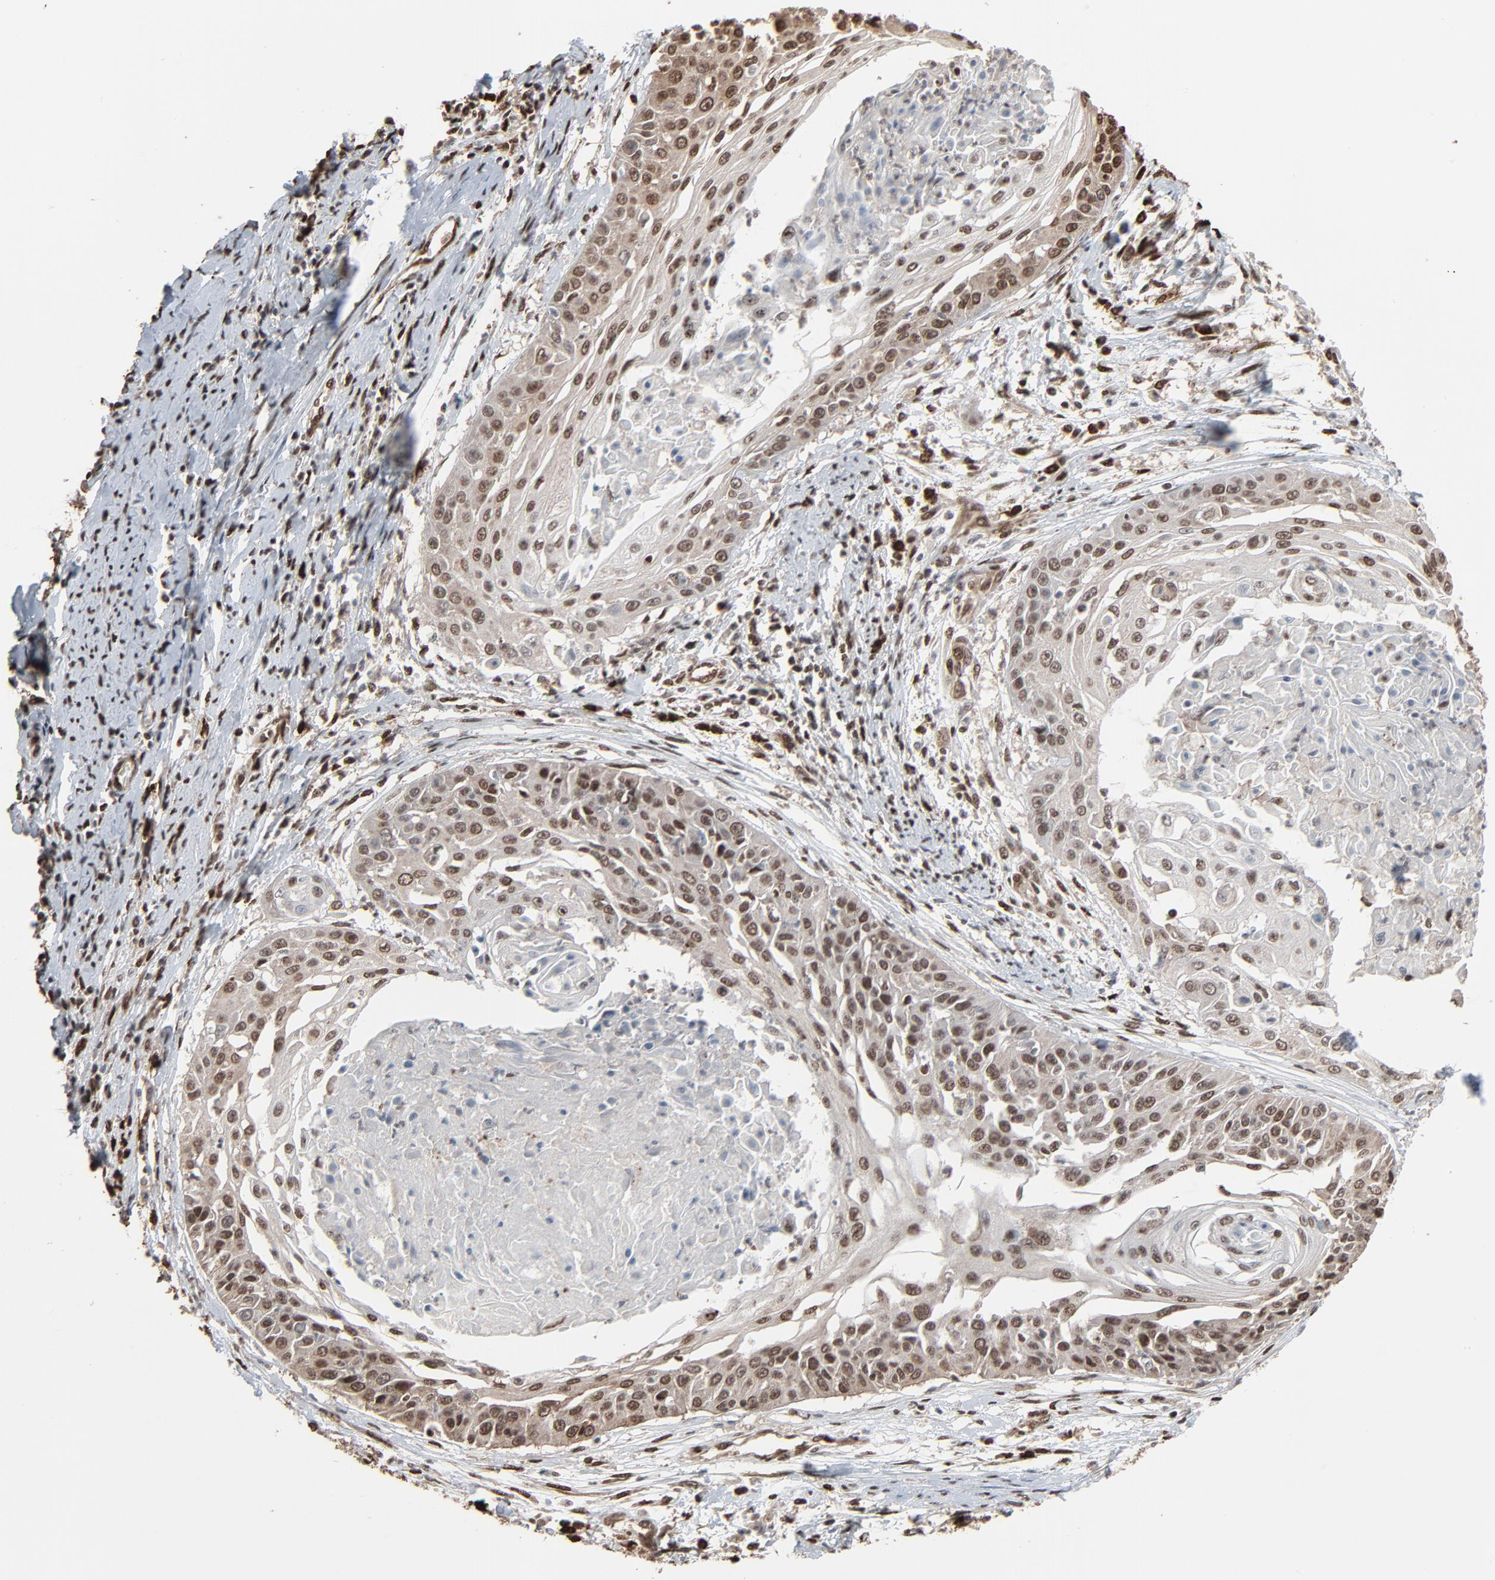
{"staining": {"intensity": "moderate", "quantity": ">75%", "location": "cytoplasmic/membranous,nuclear"}, "tissue": "cervical cancer", "cell_type": "Tumor cells", "image_type": "cancer", "snomed": [{"axis": "morphology", "description": "Squamous cell carcinoma, NOS"}, {"axis": "topography", "description": "Cervix"}], "caption": "Immunohistochemical staining of cervical squamous cell carcinoma exhibits medium levels of moderate cytoplasmic/membranous and nuclear protein positivity in about >75% of tumor cells.", "gene": "MEIS2", "patient": {"sex": "female", "age": 64}}